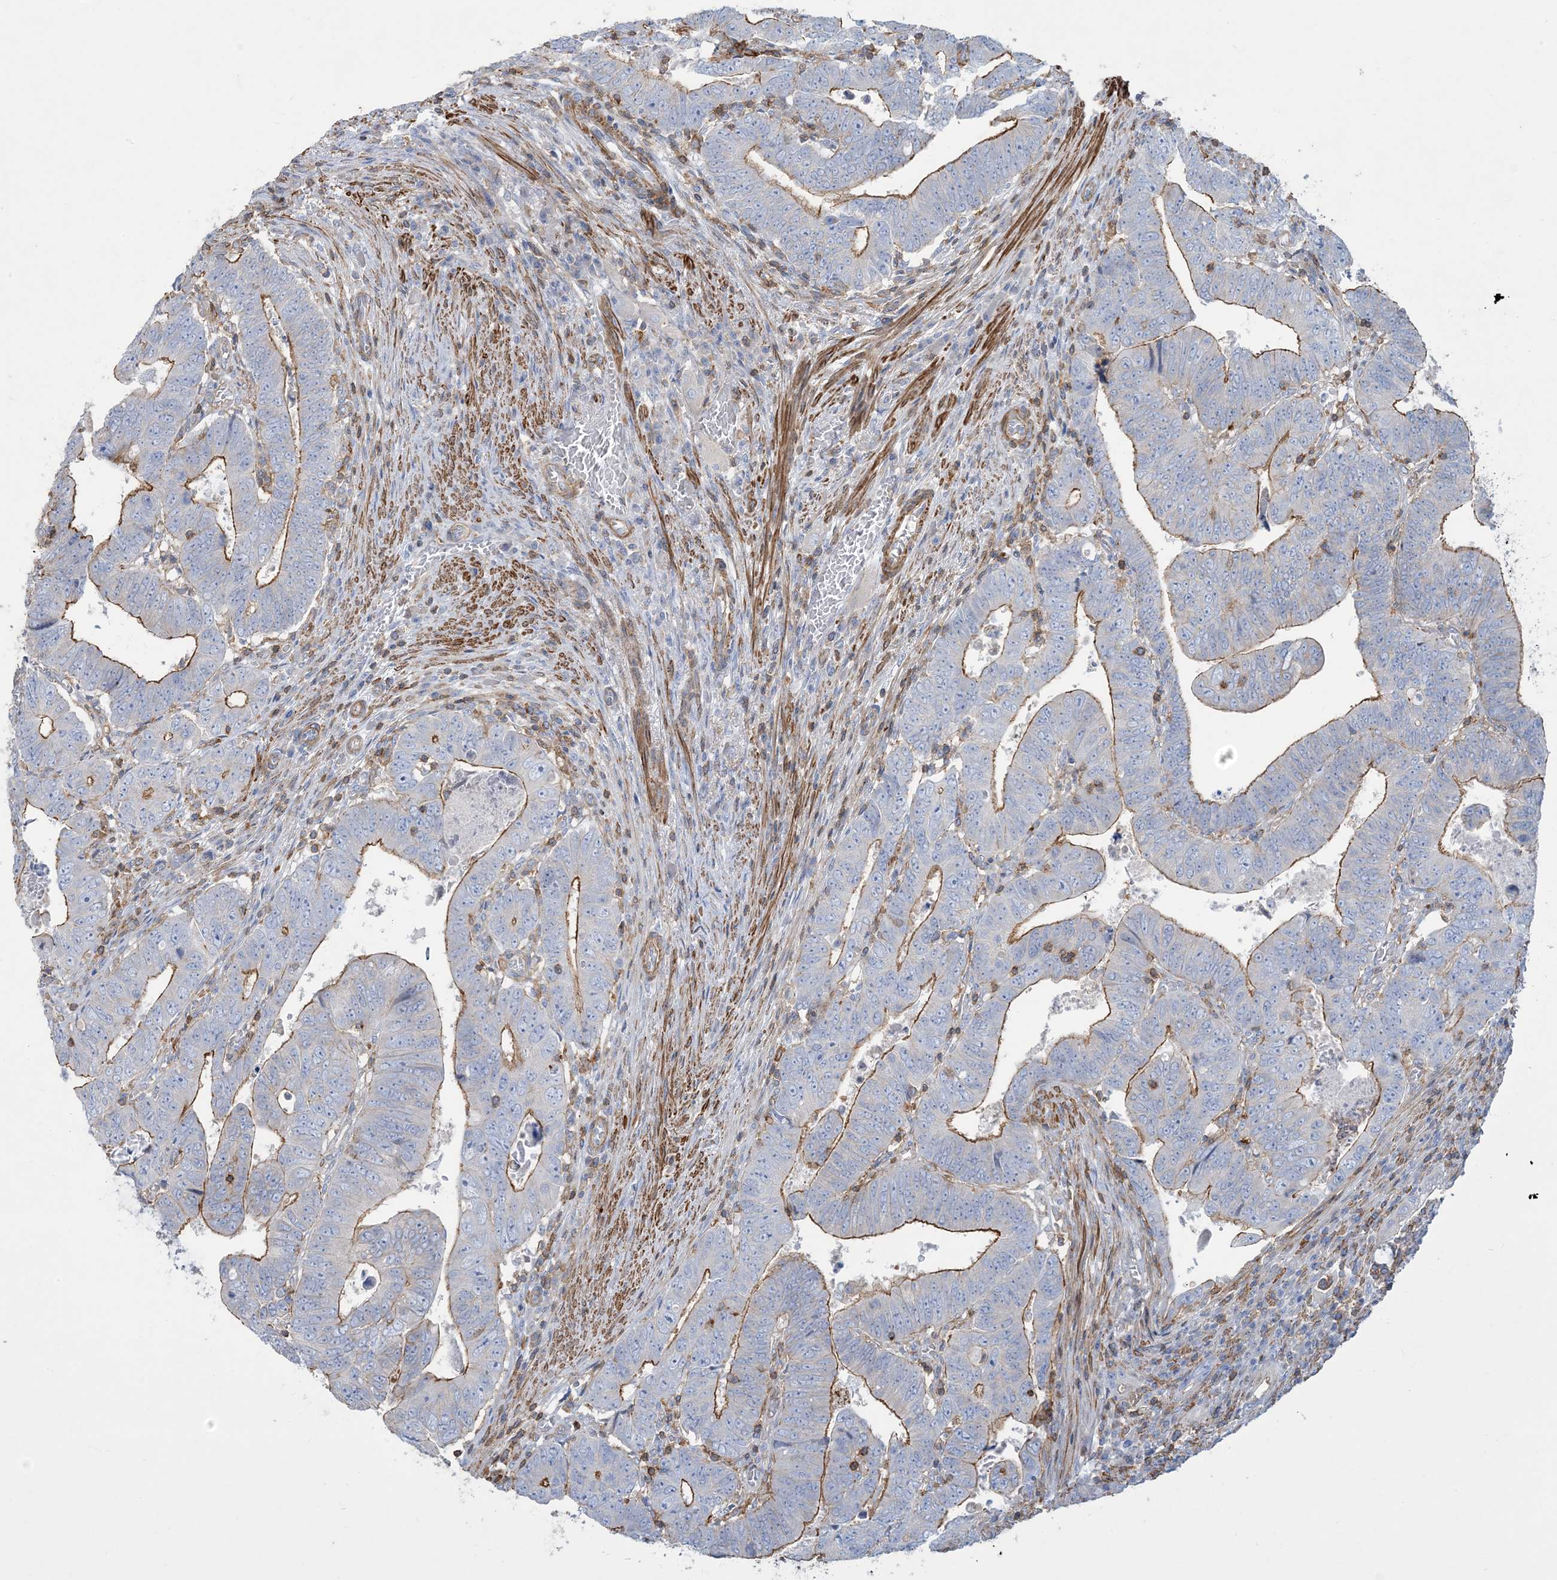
{"staining": {"intensity": "moderate", "quantity": "25%-75%", "location": "cytoplasmic/membranous"}, "tissue": "colorectal cancer", "cell_type": "Tumor cells", "image_type": "cancer", "snomed": [{"axis": "morphology", "description": "Normal tissue, NOS"}, {"axis": "morphology", "description": "Adenocarcinoma, NOS"}, {"axis": "topography", "description": "Rectum"}], "caption": "Immunohistochemical staining of colorectal adenocarcinoma demonstrates medium levels of moderate cytoplasmic/membranous protein positivity in about 25%-75% of tumor cells.", "gene": "GTF3C2", "patient": {"sex": "female", "age": 65}}